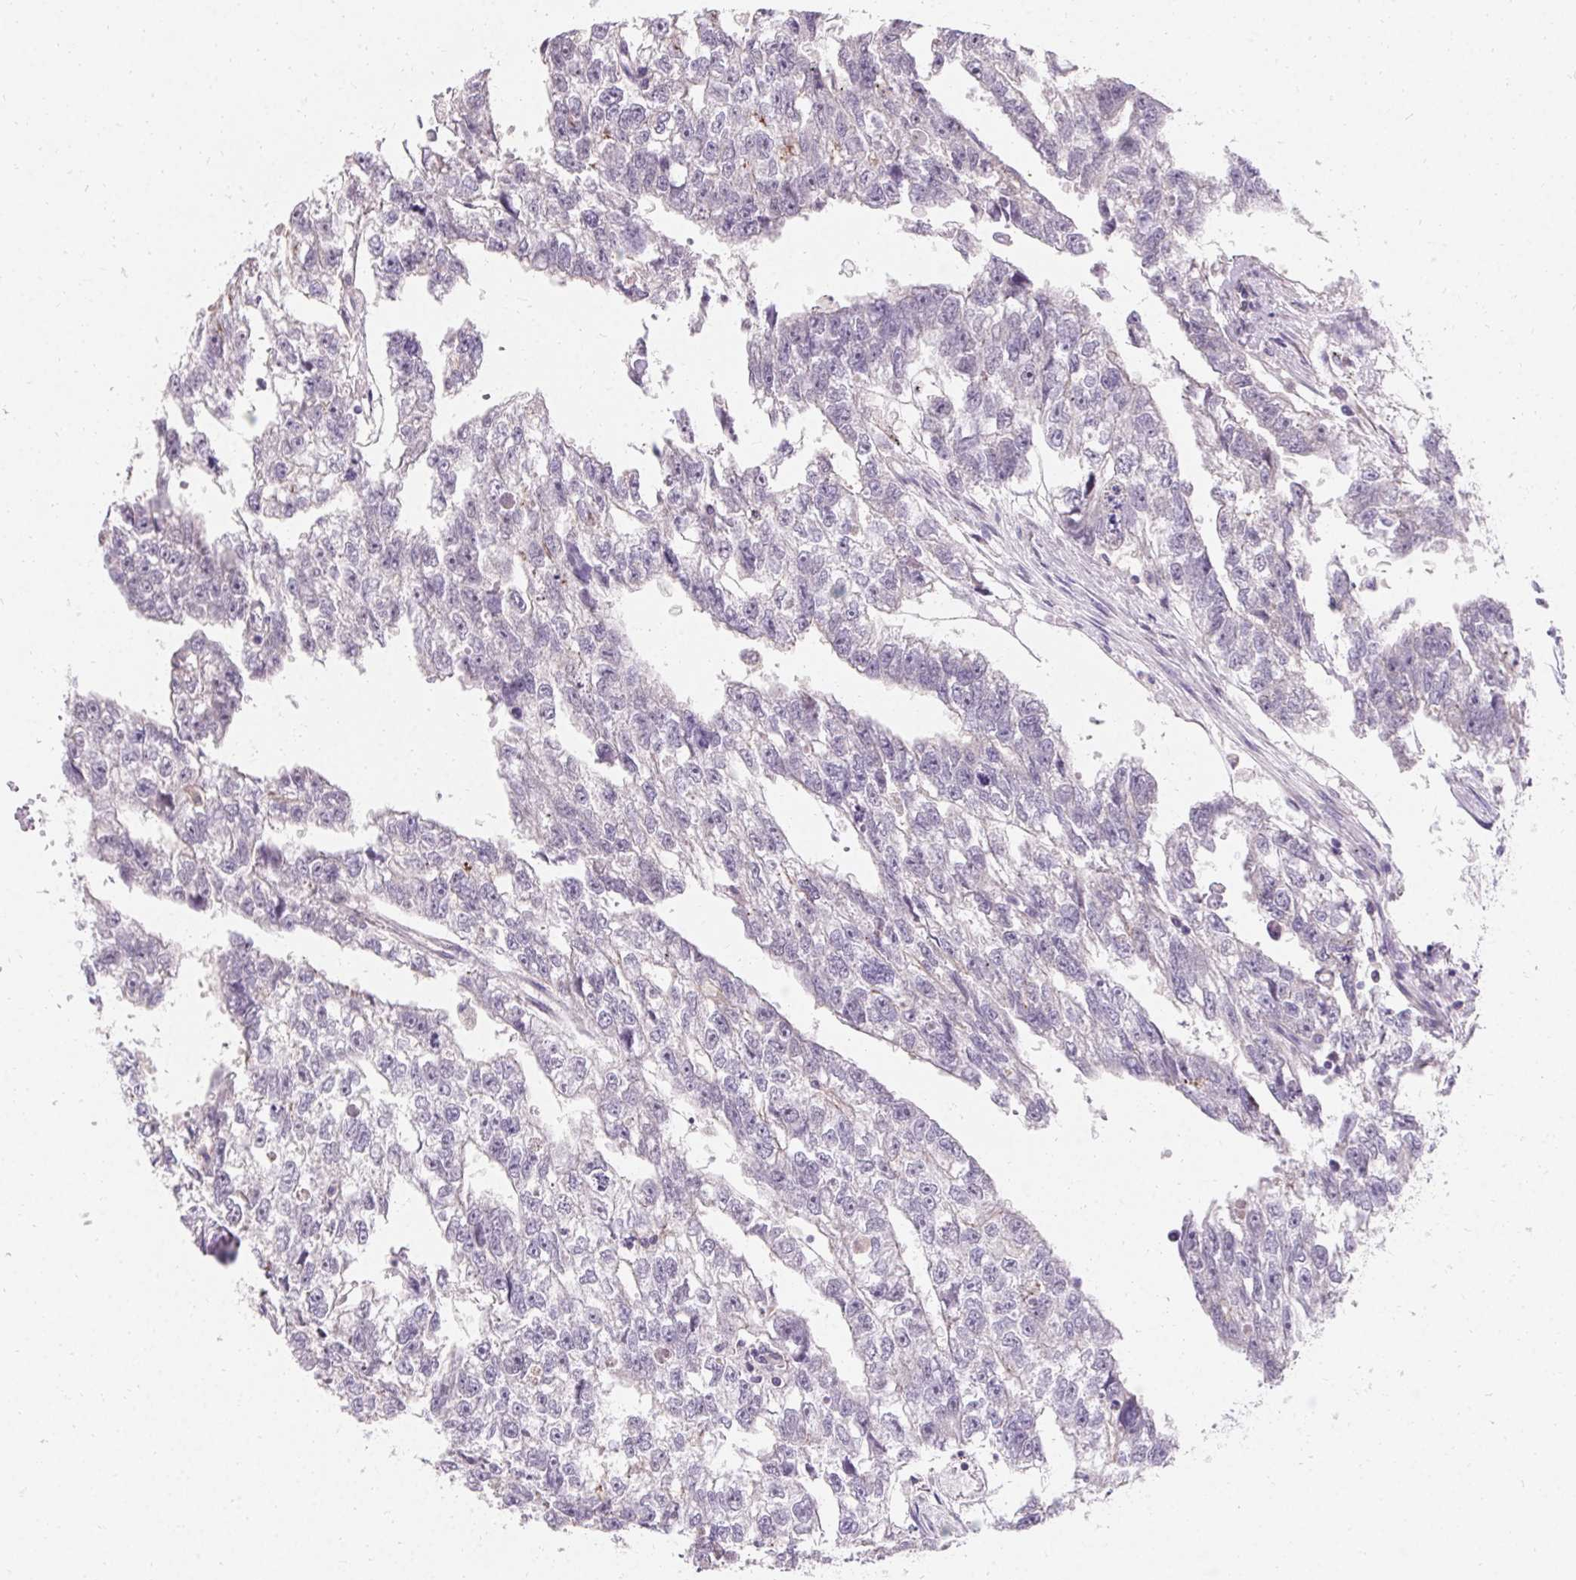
{"staining": {"intensity": "negative", "quantity": "none", "location": "none"}, "tissue": "testis cancer", "cell_type": "Tumor cells", "image_type": "cancer", "snomed": [{"axis": "morphology", "description": "Carcinoma, Embryonal, NOS"}, {"axis": "morphology", "description": "Teratoma, malignant, NOS"}, {"axis": "topography", "description": "Testis"}], "caption": "This micrograph is of testis cancer stained with immunohistochemistry to label a protein in brown with the nuclei are counter-stained blue. There is no staining in tumor cells.", "gene": "TRIP13", "patient": {"sex": "male", "age": 44}}